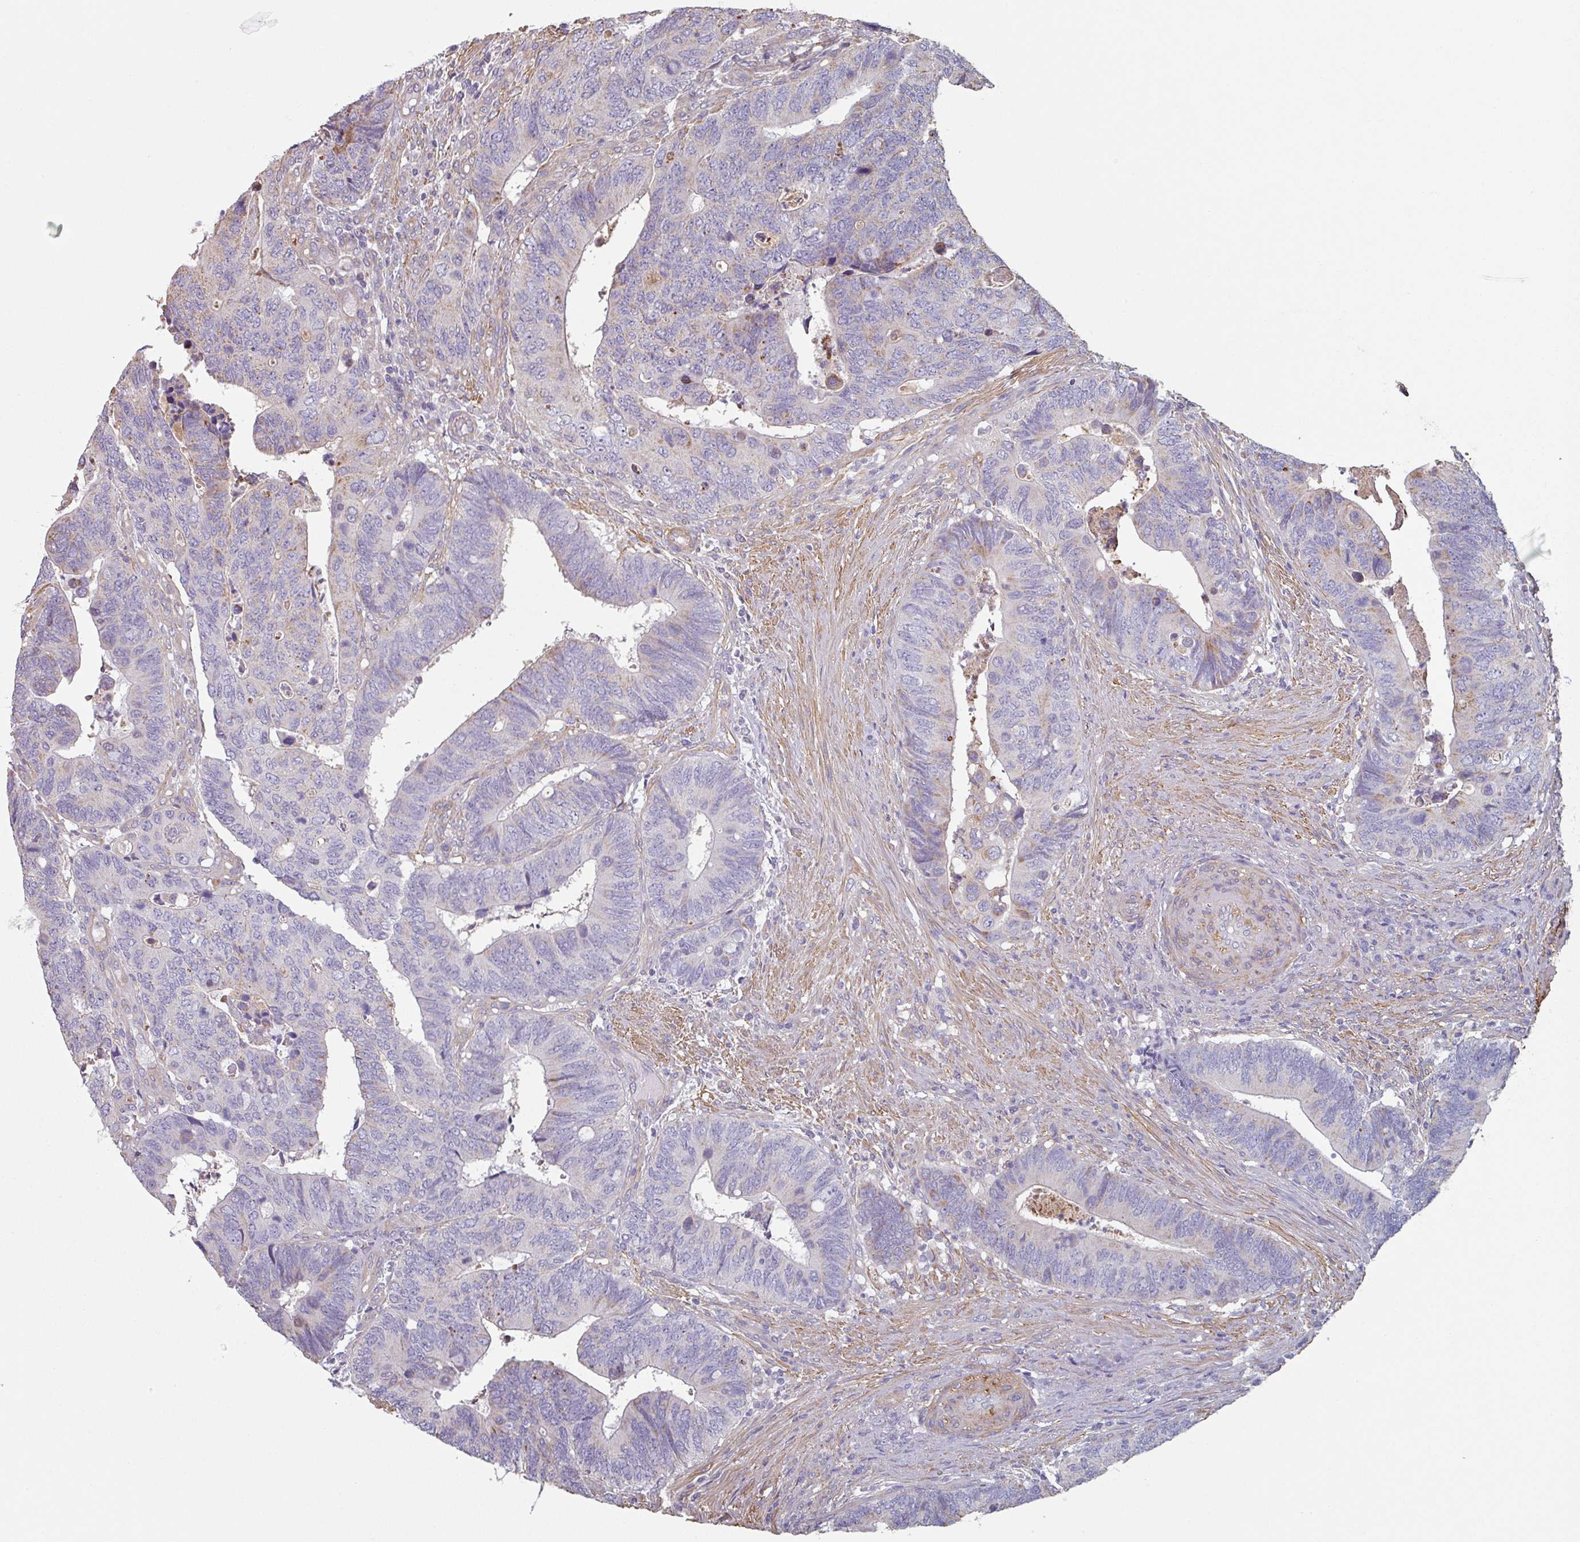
{"staining": {"intensity": "negative", "quantity": "none", "location": "none"}, "tissue": "colorectal cancer", "cell_type": "Tumor cells", "image_type": "cancer", "snomed": [{"axis": "morphology", "description": "Adenocarcinoma, NOS"}, {"axis": "topography", "description": "Colon"}], "caption": "DAB (3,3'-diaminobenzidine) immunohistochemical staining of colorectal adenocarcinoma shows no significant expression in tumor cells.", "gene": "GSTA4", "patient": {"sex": "male", "age": 87}}